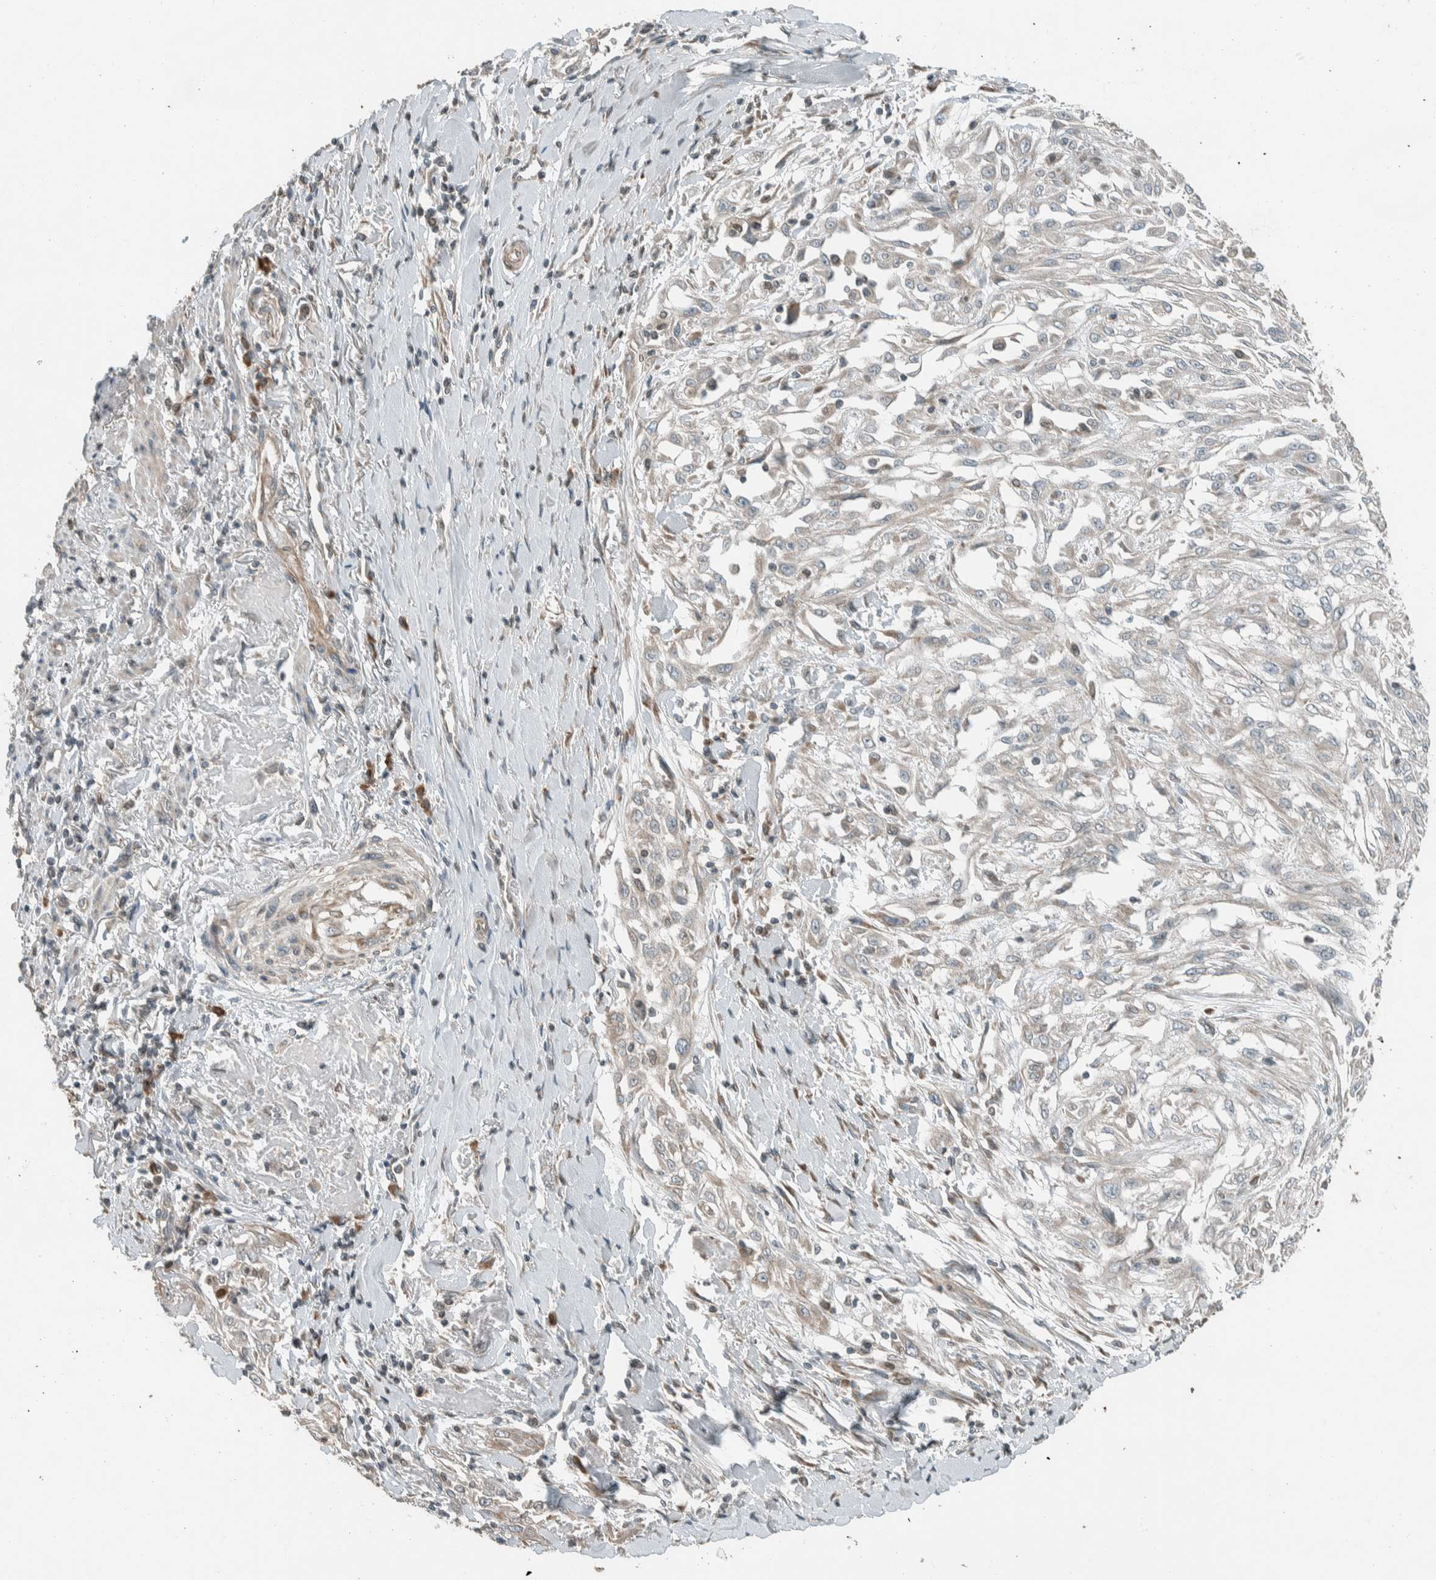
{"staining": {"intensity": "negative", "quantity": "none", "location": "none"}, "tissue": "skin cancer", "cell_type": "Tumor cells", "image_type": "cancer", "snomed": [{"axis": "morphology", "description": "Squamous cell carcinoma, NOS"}, {"axis": "morphology", "description": "Squamous cell carcinoma, metastatic, NOS"}, {"axis": "topography", "description": "Skin"}, {"axis": "topography", "description": "Lymph node"}], "caption": "An IHC micrograph of squamous cell carcinoma (skin) is shown. There is no staining in tumor cells of squamous cell carcinoma (skin).", "gene": "SEL1L", "patient": {"sex": "male", "age": 75}}